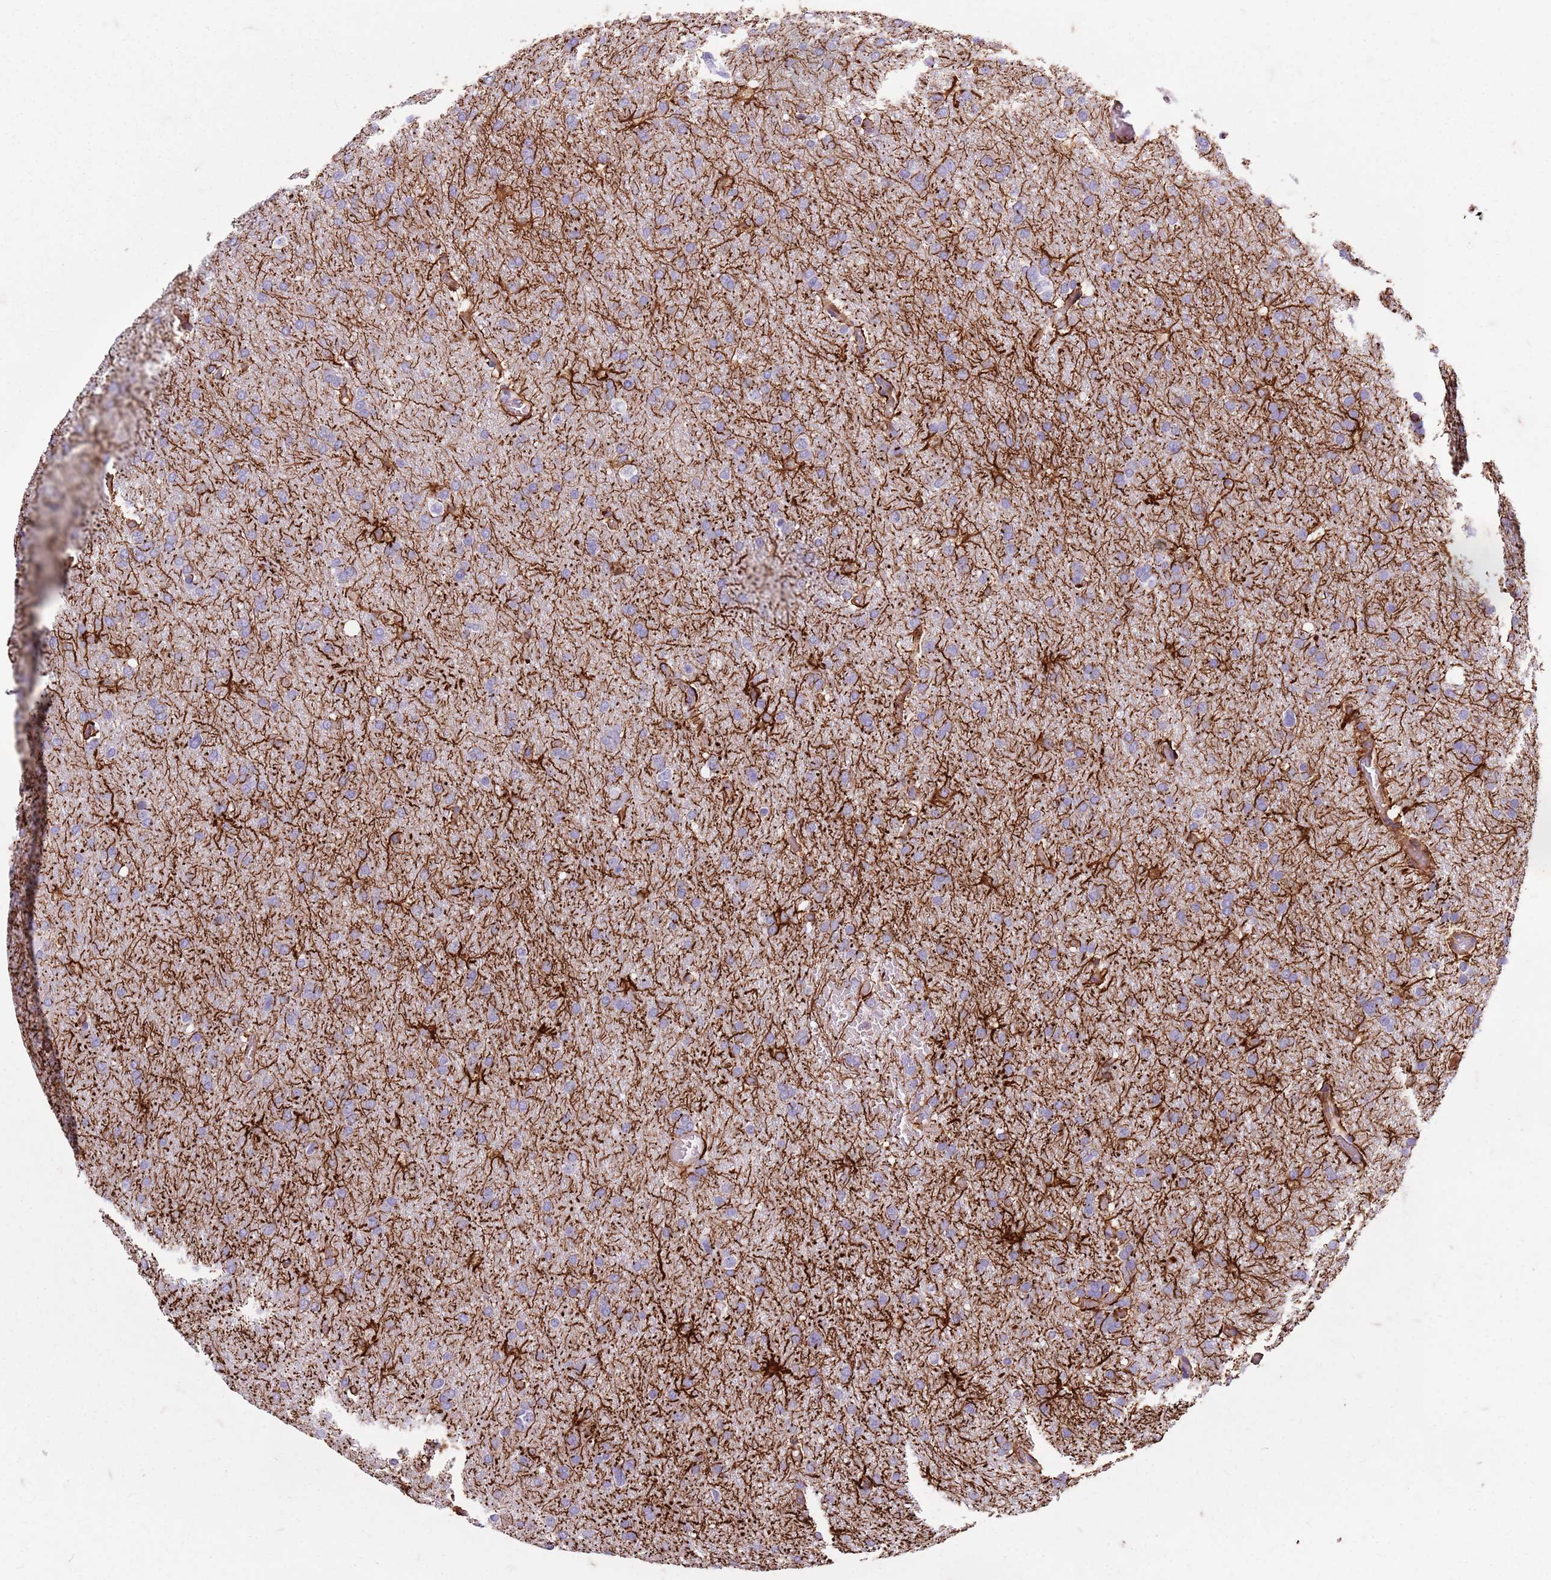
{"staining": {"intensity": "negative", "quantity": "none", "location": "none"}, "tissue": "glioma", "cell_type": "Tumor cells", "image_type": "cancer", "snomed": [{"axis": "morphology", "description": "Glioma, malignant, High grade"}, {"axis": "topography", "description": "Cerebral cortex"}], "caption": "Immunohistochemistry (IHC) photomicrograph of malignant glioma (high-grade) stained for a protein (brown), which exhibits no staining in tumor cells. The staining was performed using DAB to visualize the protein expression in brown, while the nuclei were stained in blue with hematoxylin (Magnification: 20x).", "gene": "TAS2R38", "patient": {"sex": "female", "age": 36}}